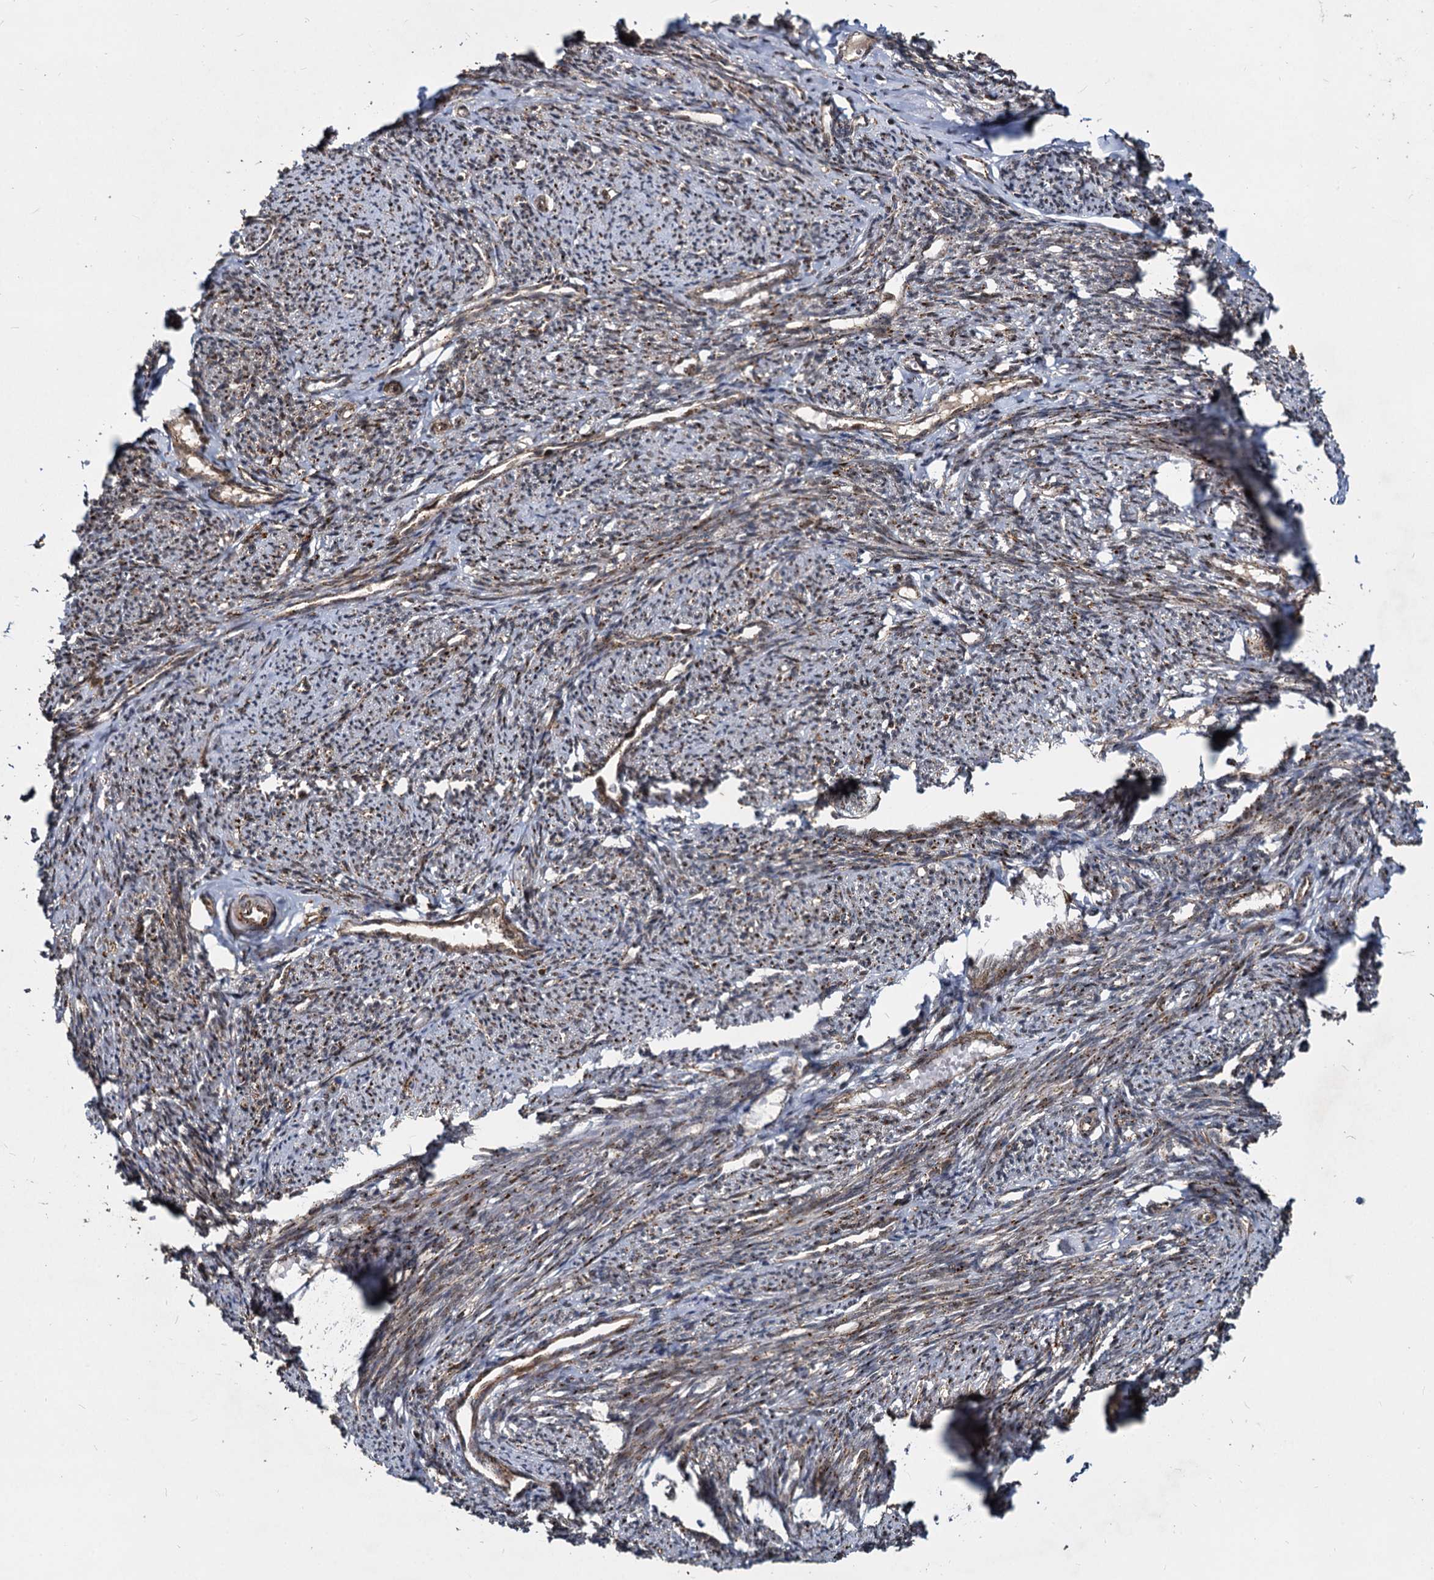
{"staining": {"intensity": "strong", "quantity": ">75%", "location": "cytoplasmic/membranous"}, "tissue": "smooth muscle", "cell_type": "Smooth muscle cells", "image_type": "normal", "snomed": [{"axis": "morphology", "description": "Normal tissue, NOS"}, {"axis": "topography", "description": "Smooth muscle"}, {"axis": "topography", "description": "Uterus"}], "caption": "Immunohistochemistry (IHC) micrograph of benign human smooth muscle stained for a protein (brown), which shows high levels of strong cytoplasmic/membranous positivity in about >75% of smooth muscle cells.", "gene": "TRIM23", "patient": {"sex": "female", "age": 59}}